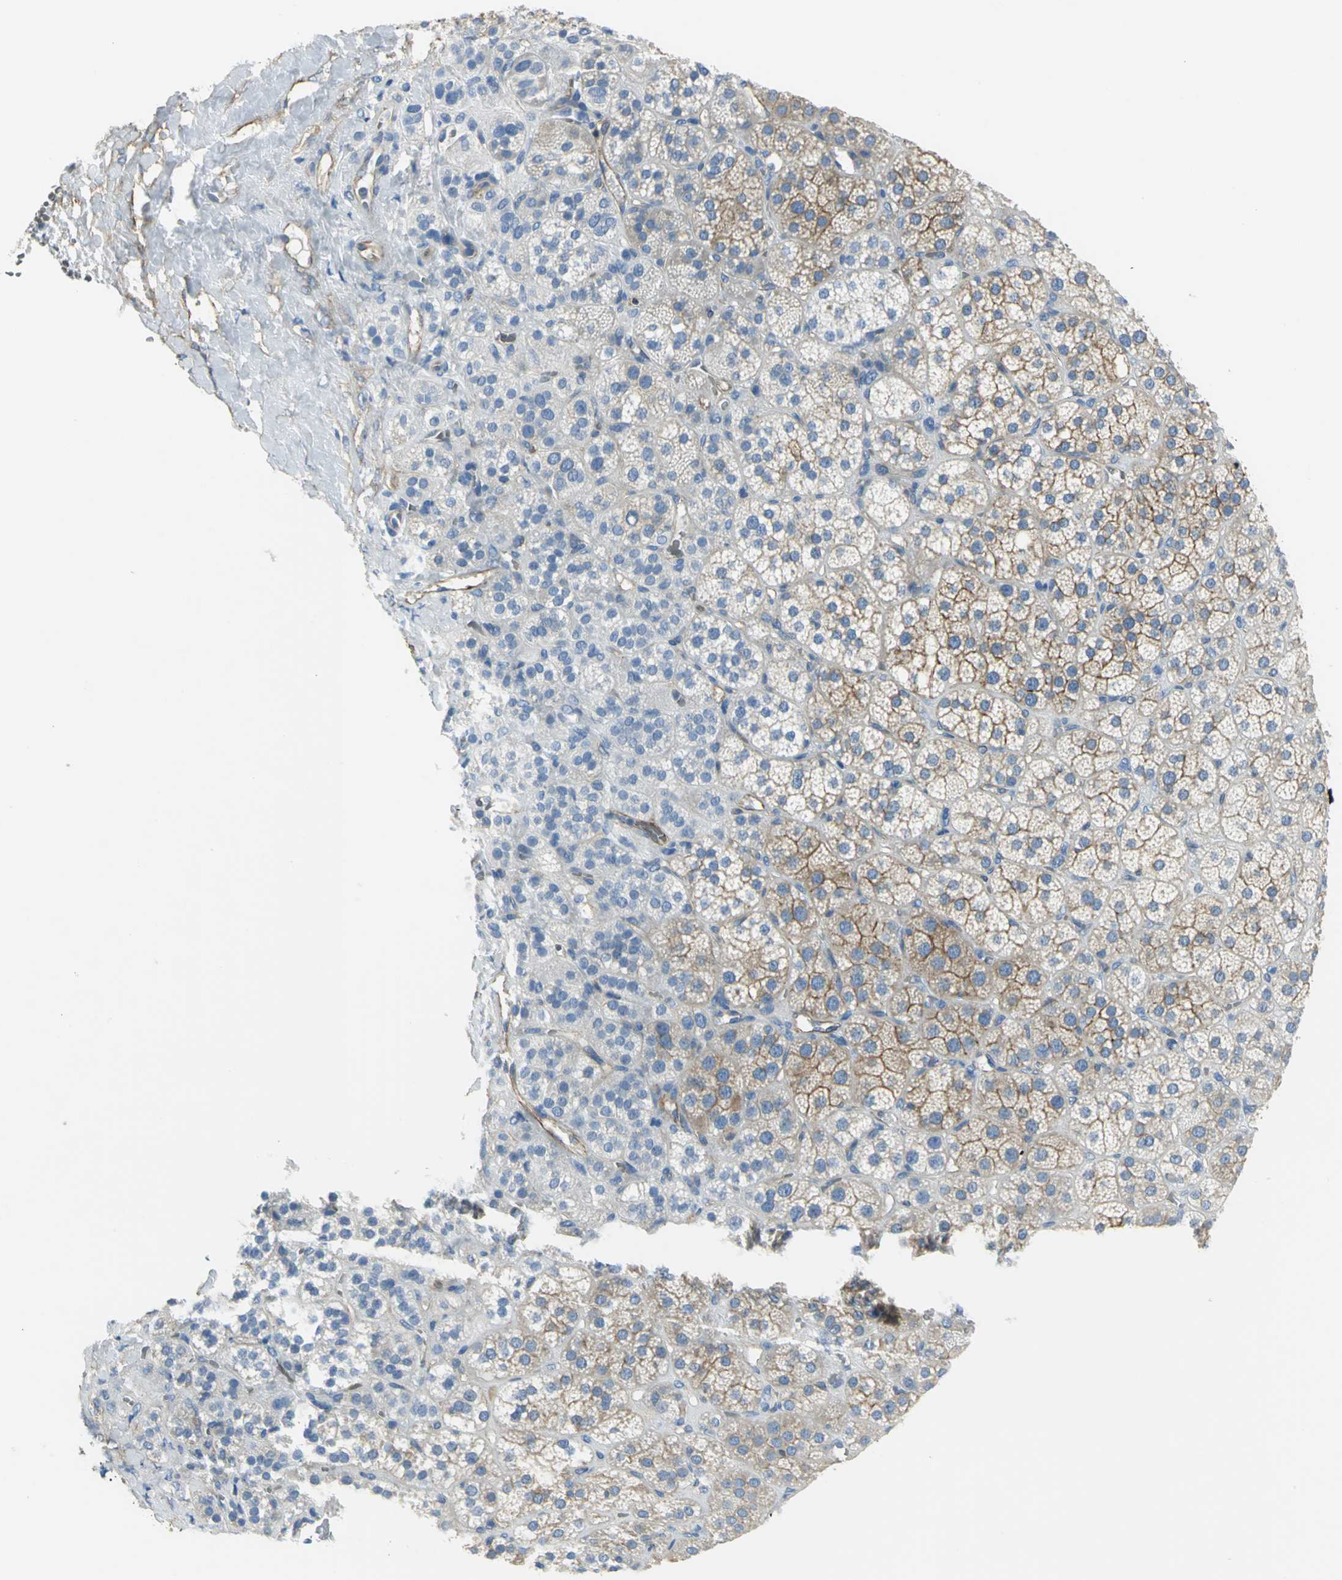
{"staining": {"intensity": "moderate", "quantity": "25%-75%", "location": "cytoplasmic/membranous"}, "tissue": "adrenal gland", "cell_type": "Glandular cells", "image_type": "normal", "snomed": [{"axis": "morphology", "description": "Normal tissue, NOS"}, {"axis": "topography", "description": "Adrenal gland"}], "caption": "A brown stain shows moderate cytoplasmic/membranous staining of a protein in glandular cells of benign adrenal gland.", "gene": "FLNB", "patient": {"sex": "female", "age": 71}}